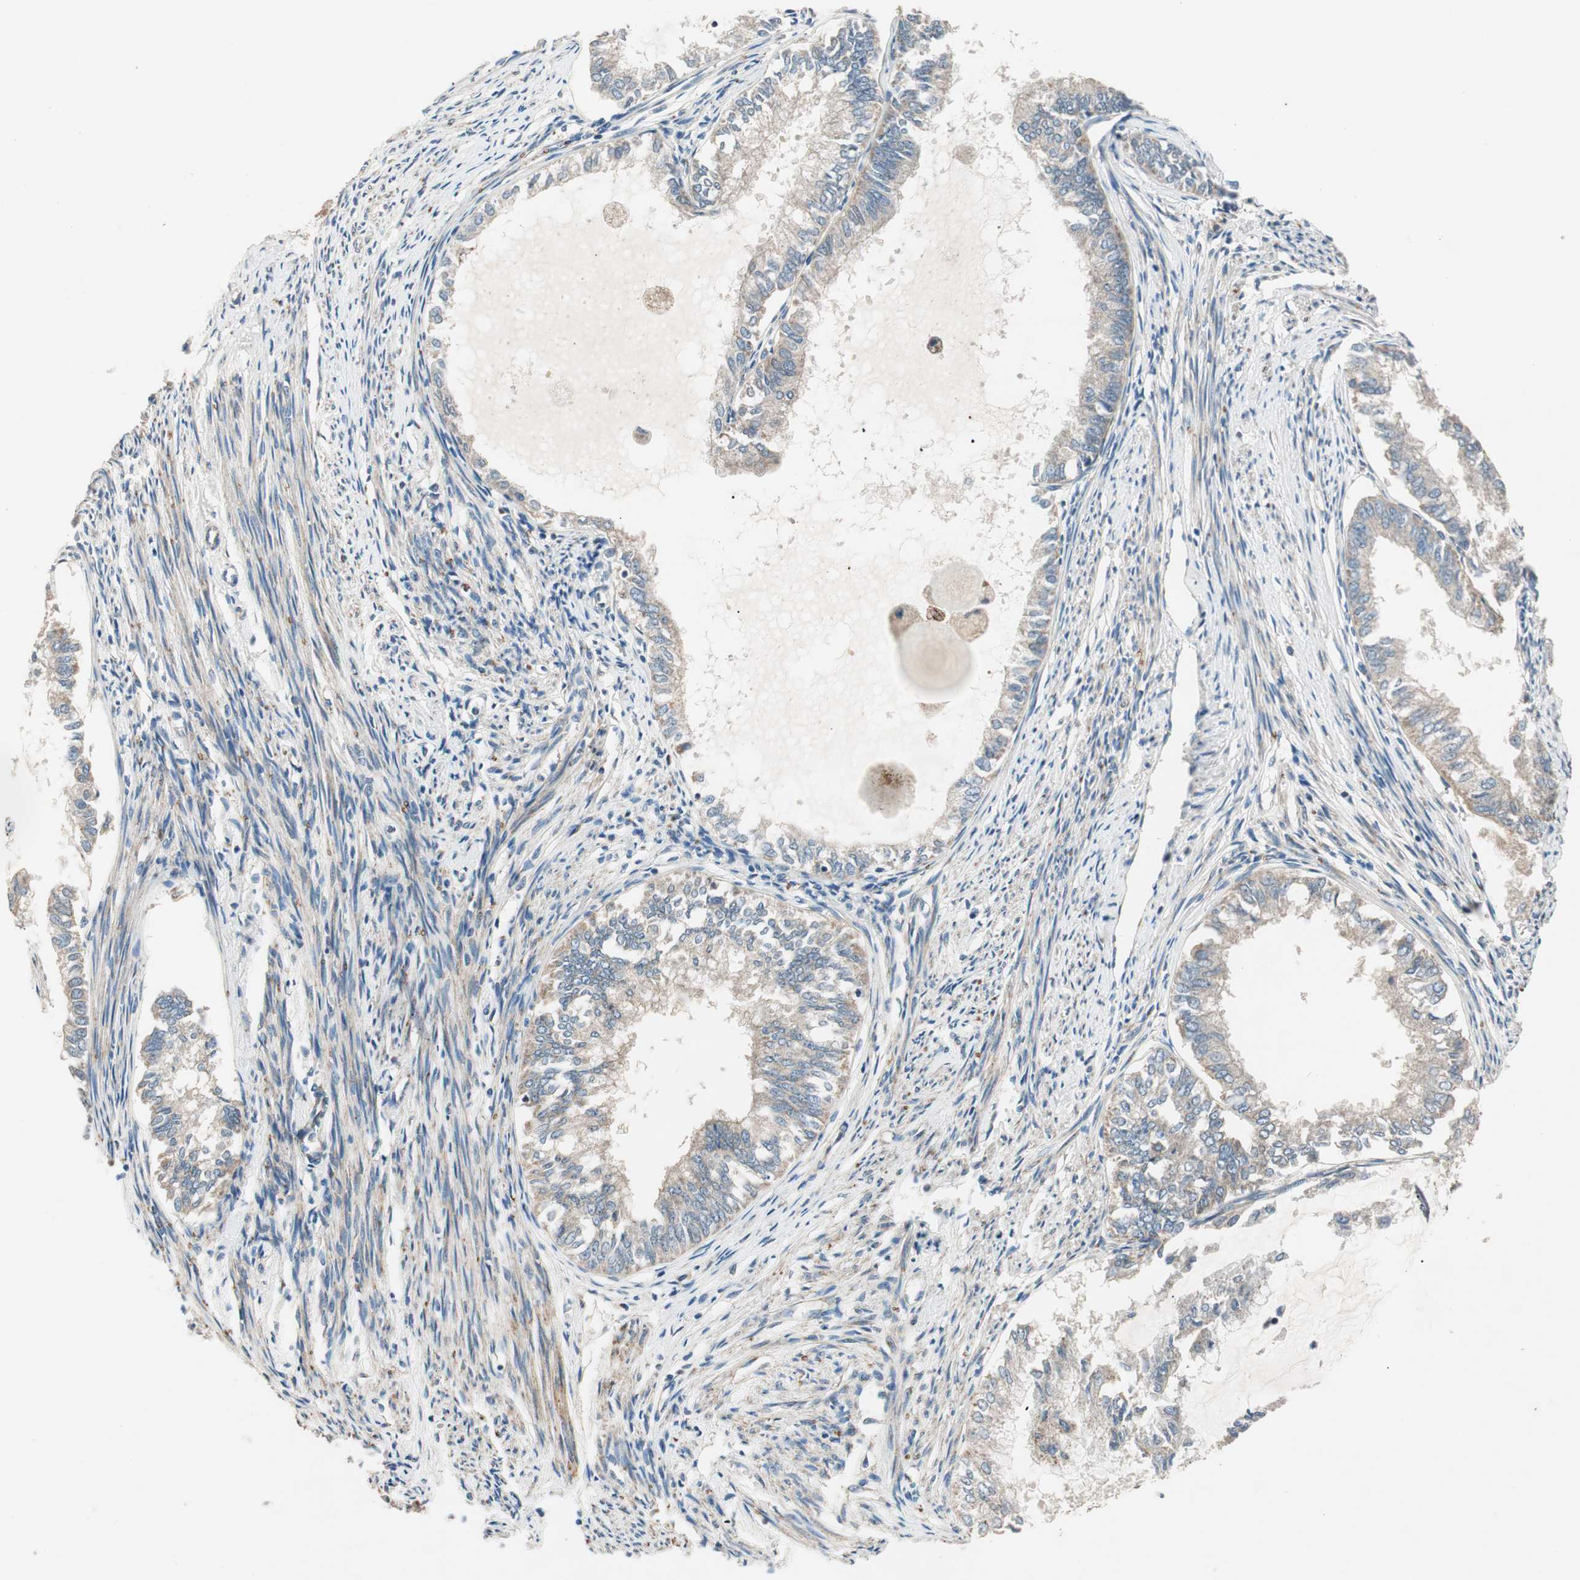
{"staining": {"intensity": "weak", "quantity": ">75%", "location": "cytoplasmic/membranous"}, "tissue": "endometrial cancer", "cell_type": "Tumor cells", "image_type": "cancer", "snomed": [{"axis": "morphology", "description": "Adenocarcinoma, NOS"}, {"axis": "topography", "description": "Endometrium"}], "caption": "Immunohistochemical staining of human adenocarcinoma (endometrial) reveals low levels of weak cytoplasmic/membranous positivity in about >75% of tumor cells. The staining is performed using DAB brown chromogen to label protein expression. The nuclei are counter-stained blue using hematoxylin.", "gene": "HPN", "patient": {"sex": "female", "age": 86}}